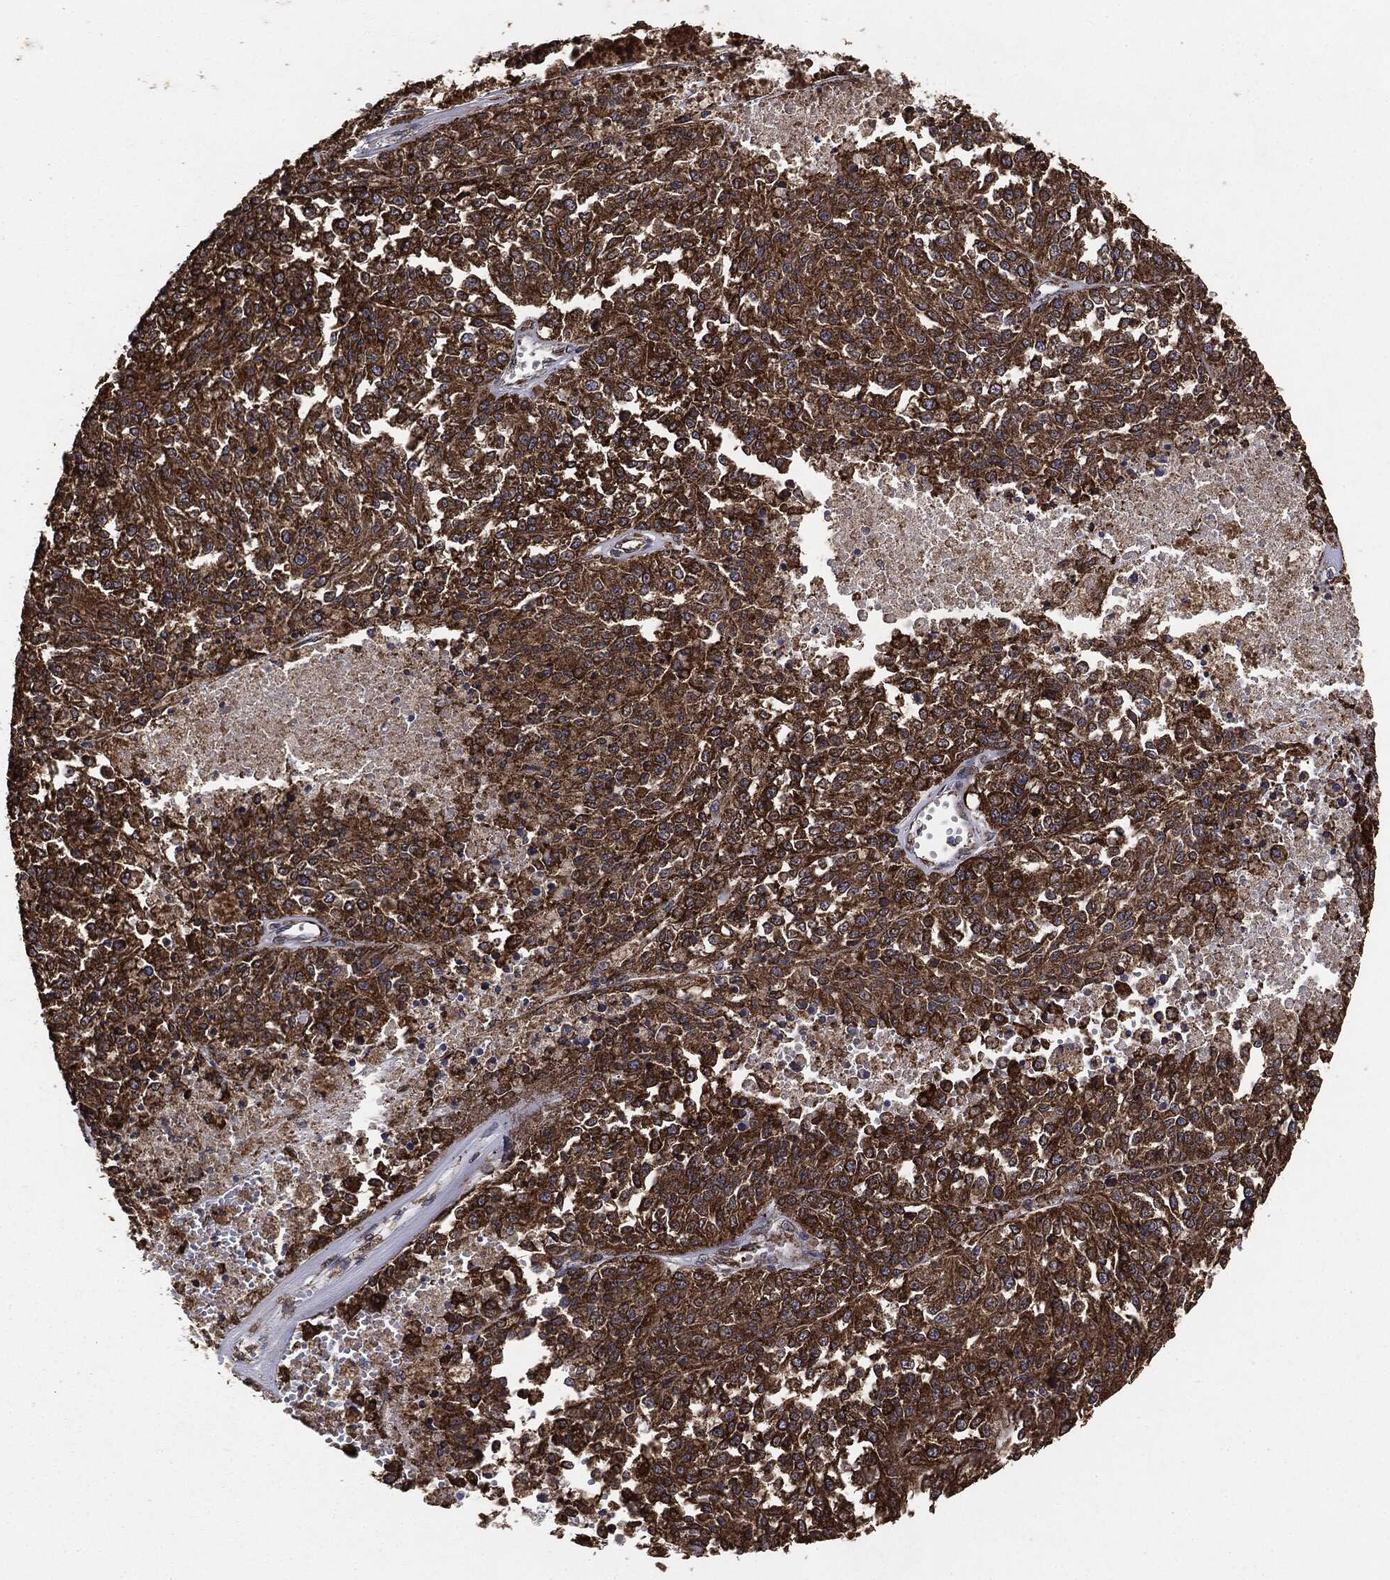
{"staining": {"intensity": "strong", "quantity": ">75%", "location": "cytoplasmic/membranous"}, "tissue": "melanoma", "cell_type": "Tumor cells", "image_type": "cancer", "snomed": [{"axis": "morphology", "description": "Malignant melanoma, Metastatic site"}, {"axis": "topography", "description": "Lymph node"}], "caption": "Melanoma stained with a brown dye displays strong cytoplasmic/membranous positive positivity in about >75% of tumor cells.", "gene": "MTOR", "patient": {"sex": "female", "age": 64}}